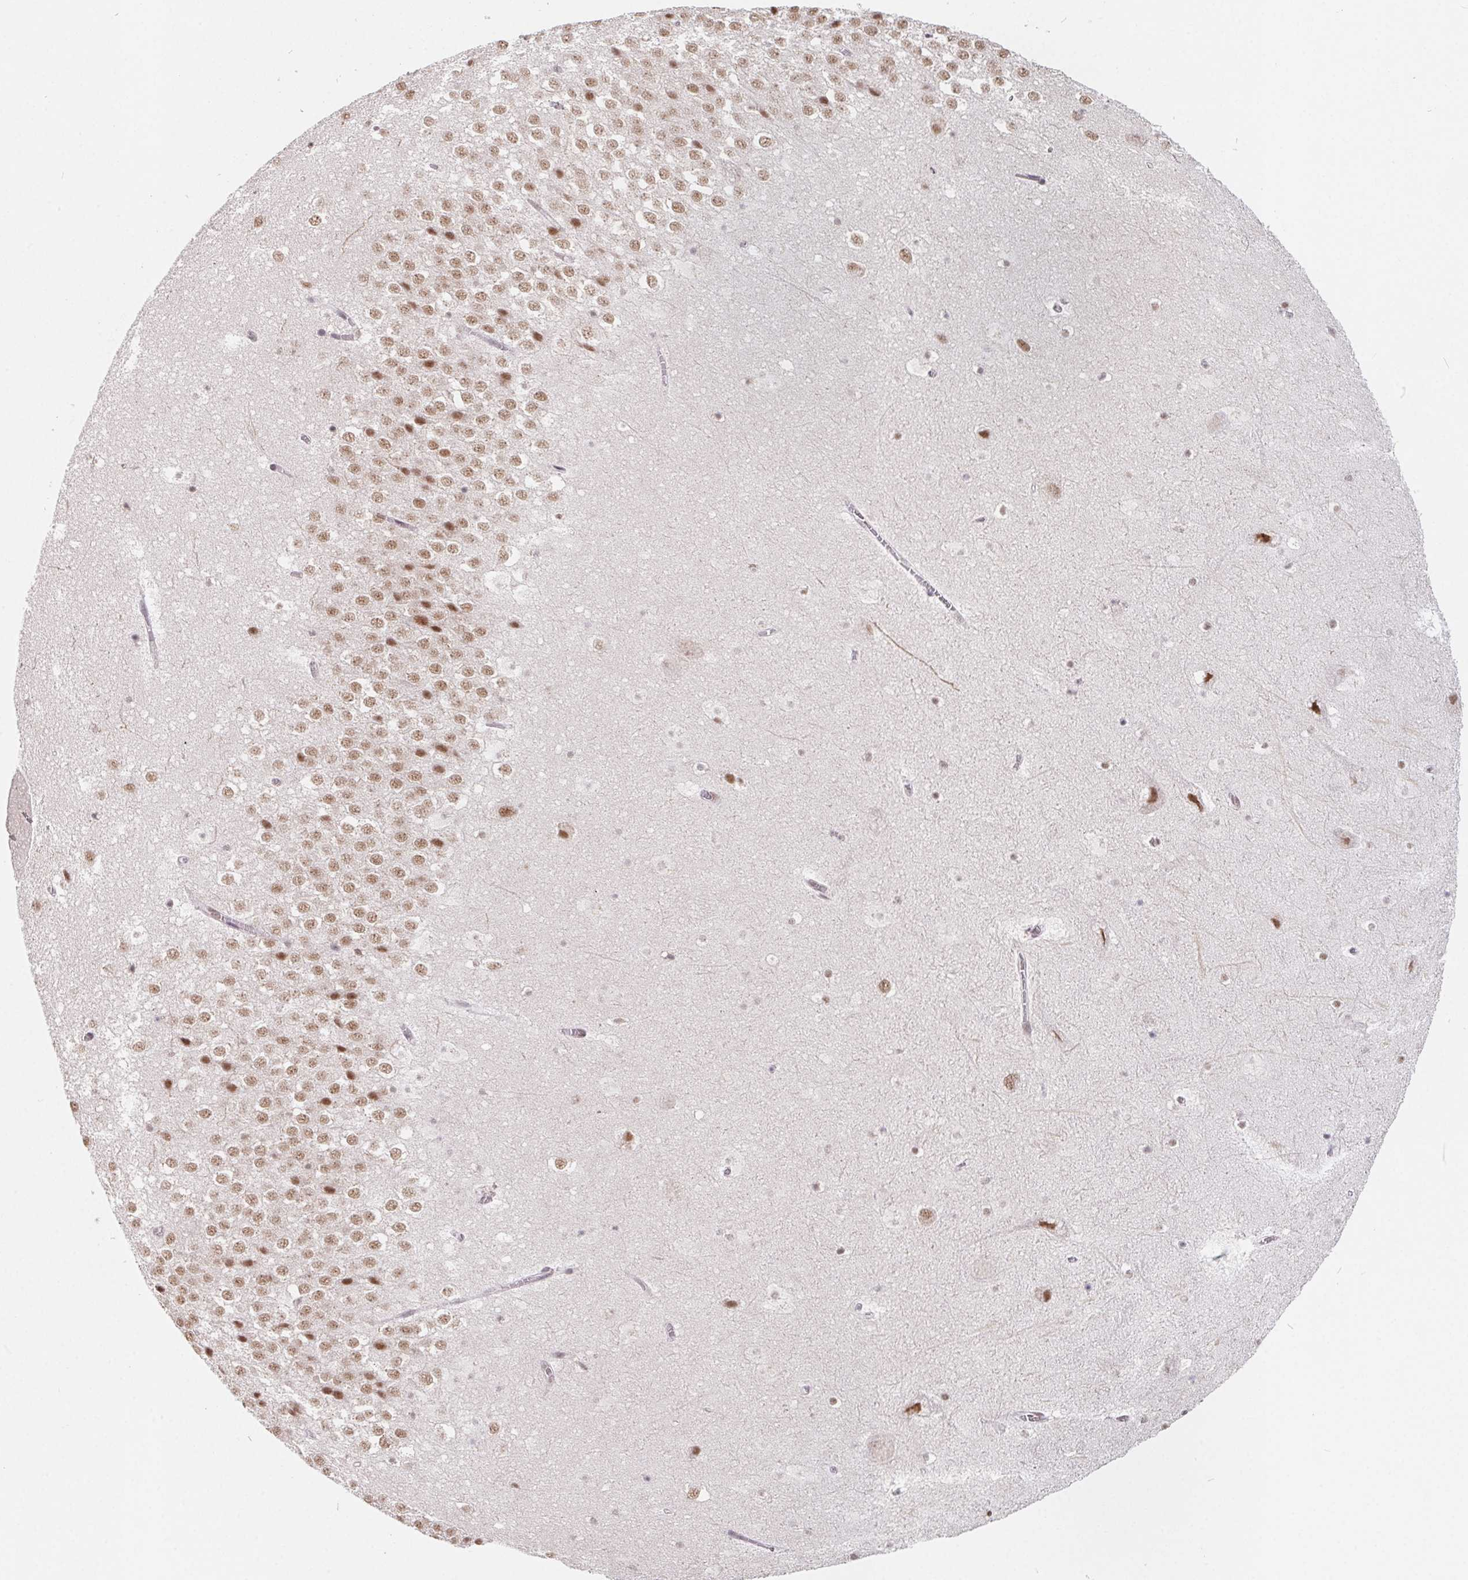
{"staining": {"intensity": "weak", "quantity": "<25%", "location": "nuclear"}, "tissue": "hippocampus", "cell_type": "Glial cells", "image_type": "normal", "snomed": [{"axis": "morphology", "description": "Normal tissue, NOS"}, {"axis": "topography", "description": "Hippocampus"}], "caption": "The histopathology image exhibits no staining of glial cells in normal hippocampus. Brightfield microscopy of immunohistochemistry stained with DAB (brown) and hematoxylin (blue), captured at high magnification.", "gene": "TCERG1", "patient": {"sex": "female", "age": 42}}